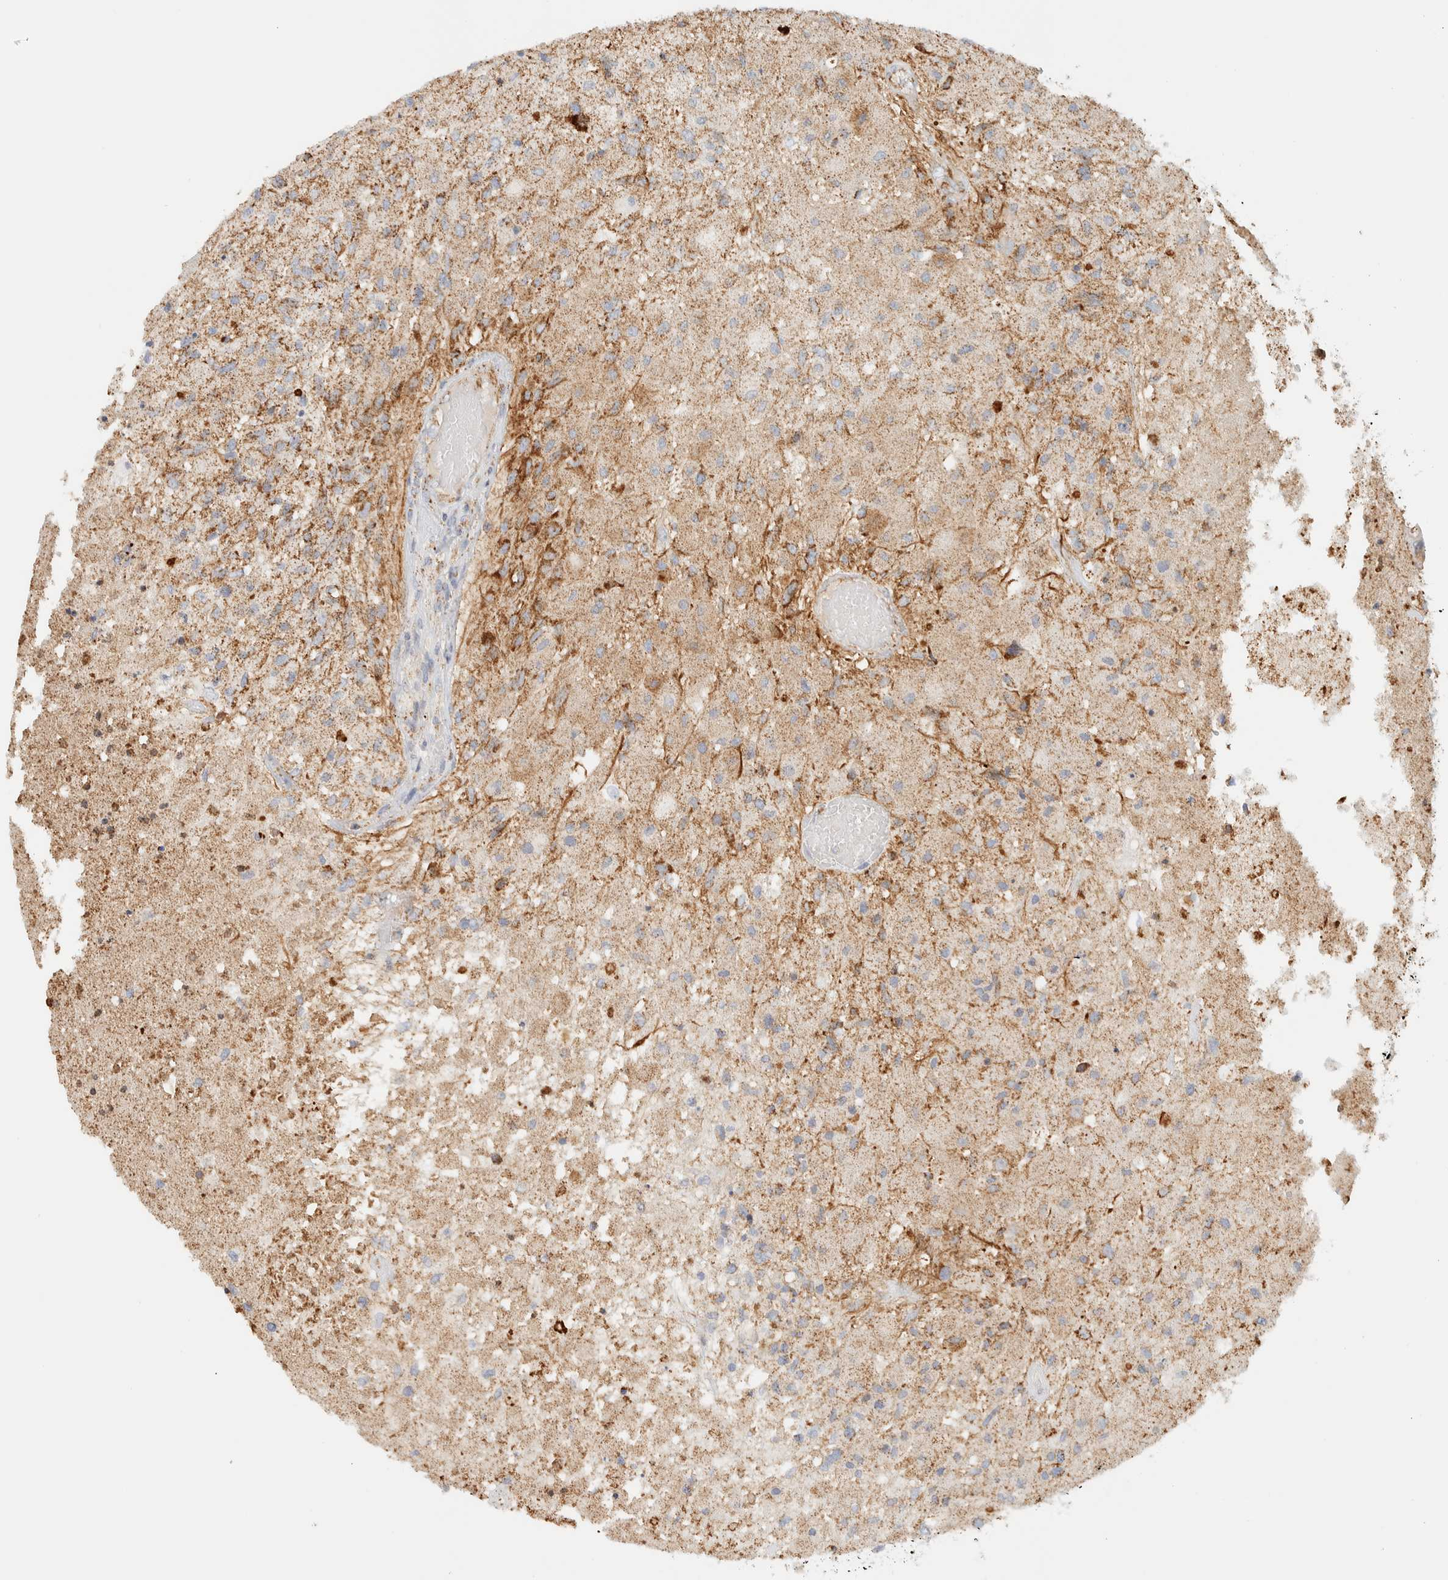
{"staining": {"intensity": "weak", "quantity": ">75%", "location": "cytoplasmic/membranous"}, "tissue": "glioma", "cell_type": "Tumor cells", "image_type": "cancer", "snomed": [{"axis": "morphology", "description": "Normal tissue, NOS"}, {"axis": "morphology", "description": "Glioma, malignant, High grade"}, {"axis": "topography", "description": "Cerebral cortex"}], "caption": "Malignant high-grade glioma stained with DAB (3,3'-diaminobenzidine) IHC displays low levels of weak cytoplasmic/membranous positivity in about >75% of tumor cells.", "gene": "KIFAP3", "patient": {"sex": "male", "age": 77}}